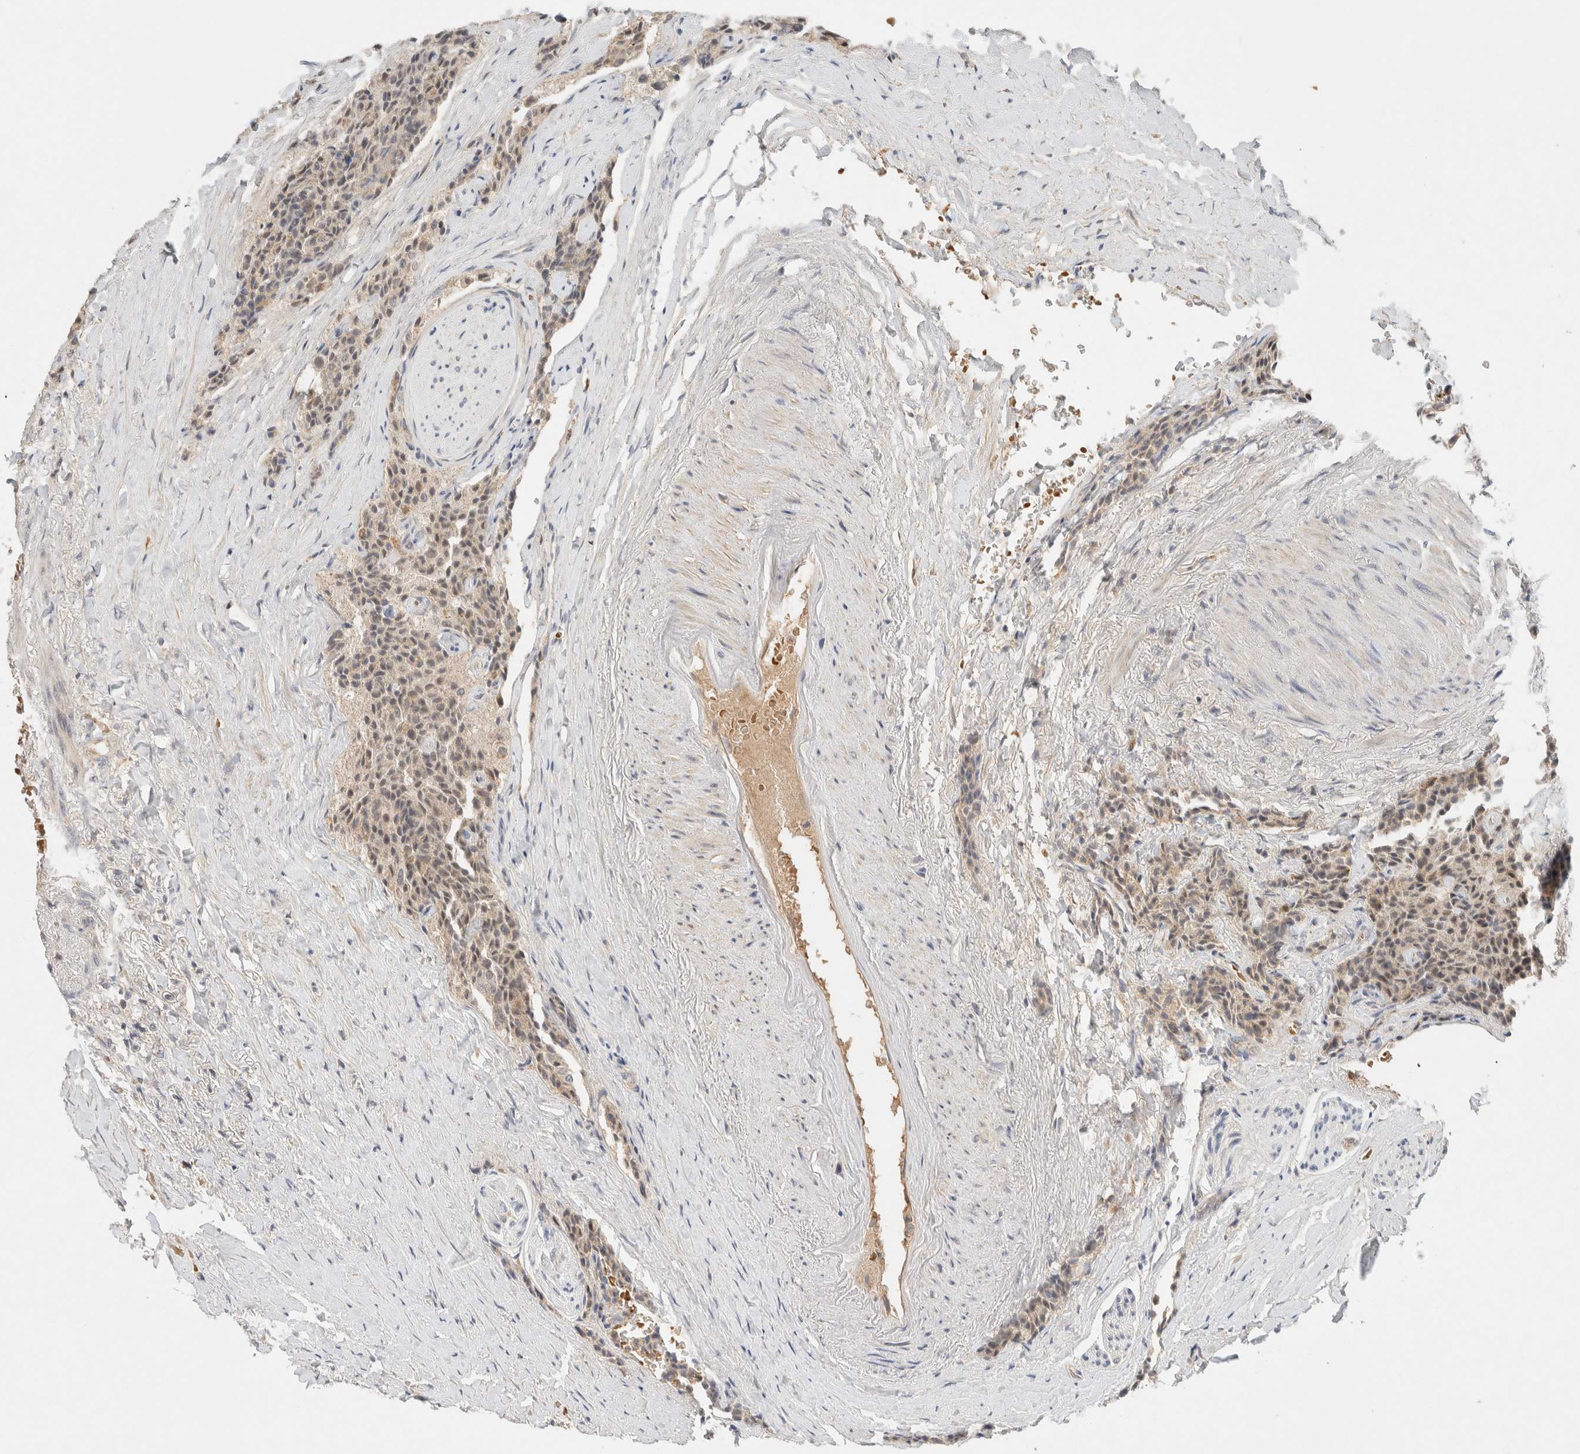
{"staining": {"intensity": "weak", "quantity": "<25%", "location": "cytoplasmic/membranous"}, "tissue": "carcinoid", "cell_type": "Tumor cells", "image_type": "cancer", "snomed": [{"axis": "morphology", "description": "Carcinoid, malignant, NOS"}, {"axis": "topography", "description": "Colon"}], "caption": "Protein analysis of carcinoid displays no significant positivity in tumor cells. (DAB (3,3'-diaminobenzidine) immunohistochemistry (IHC) visualized using brightfield microscopy, high magnification).", "gene": "MRM3", "patient": {"sex": "female", "age": 61}}